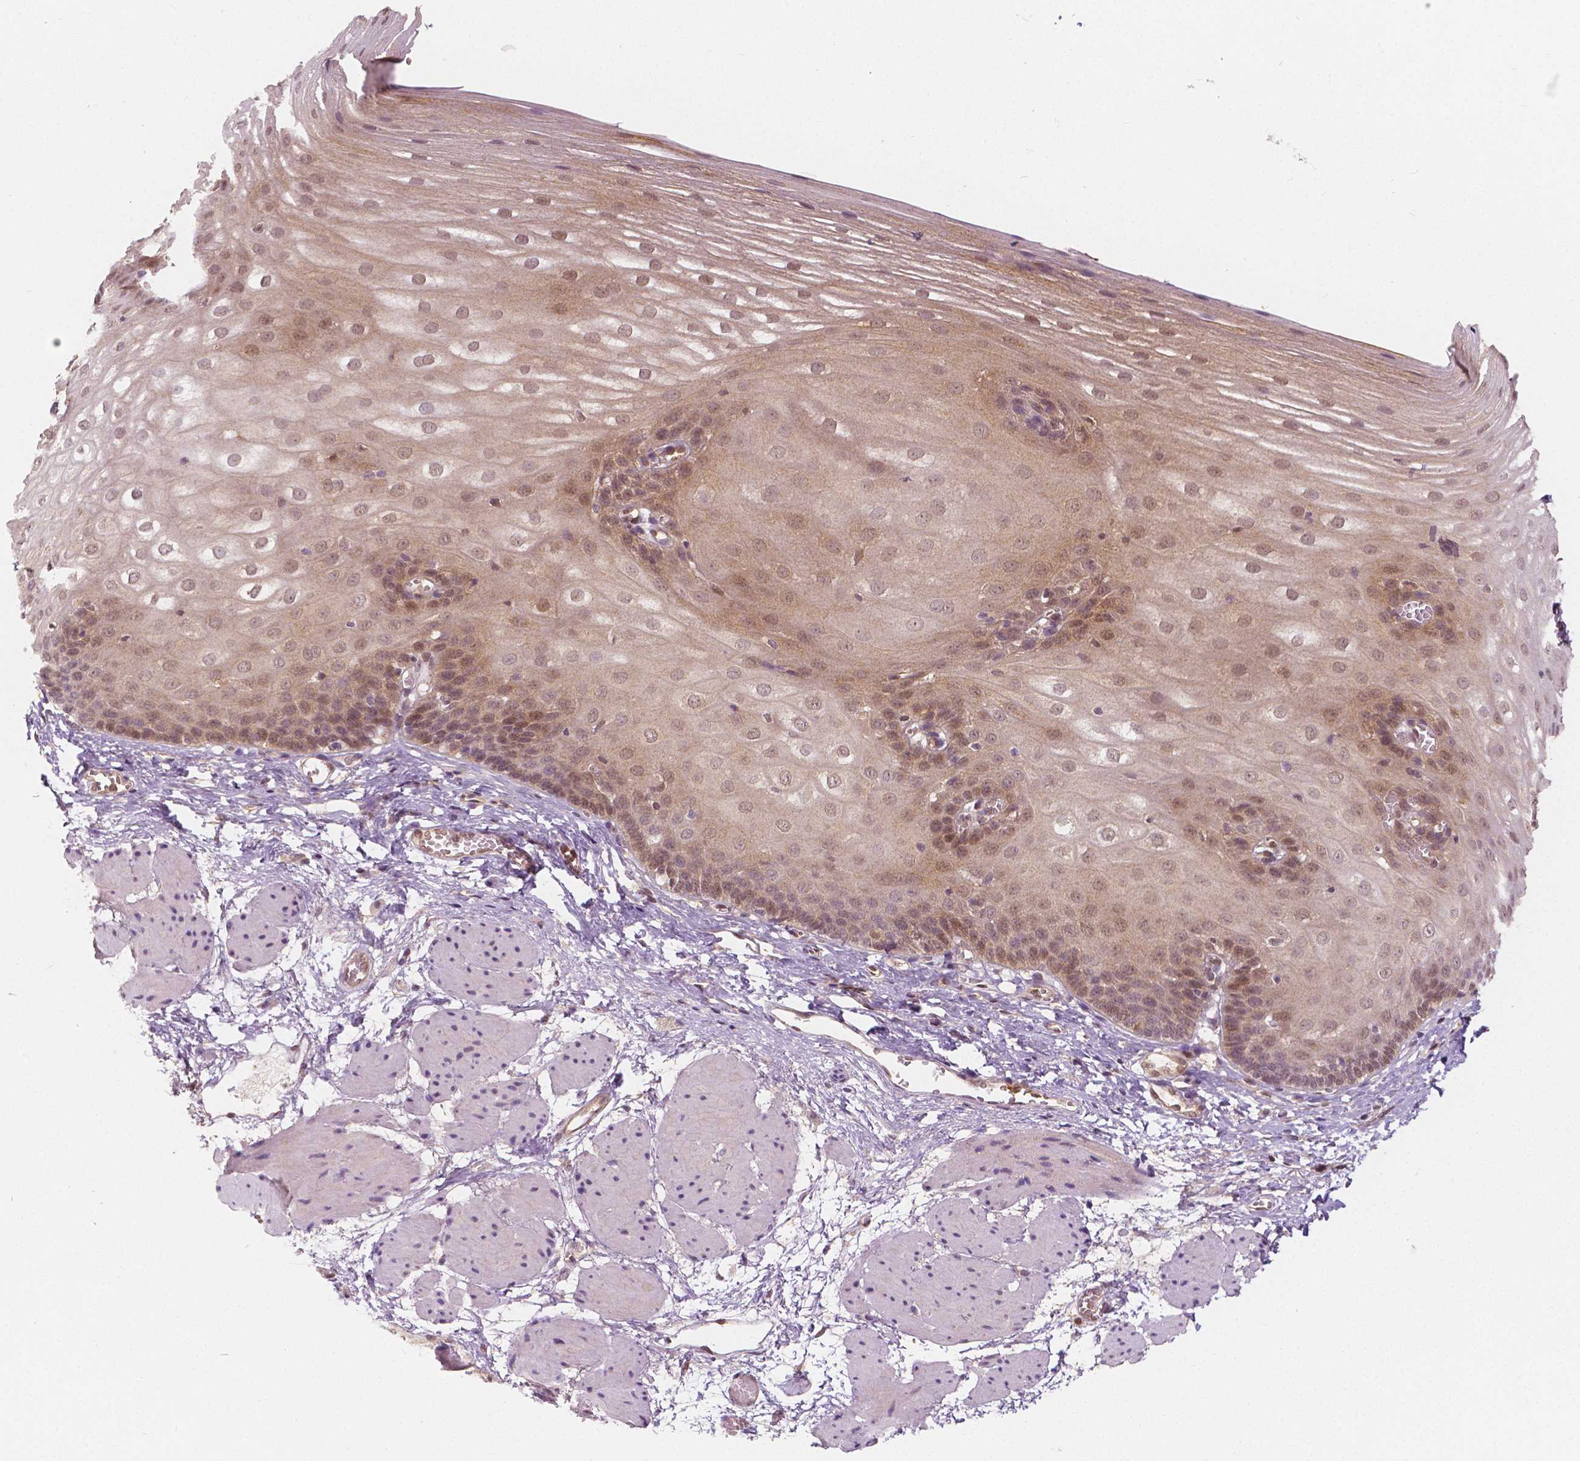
{"staining": {"intensity": "moderate", "quantity": ">75%", "location": "cytoplasmic/membranous,nuclear"}, "tissue": "esophagus", "cell_type": "Squamous epithelial cells", "image_type": "normal", "snomed": [{"axis": "morphology", "description": "Normal tissue, NOS"}, {"axis": "topography", "description": "Esophagus"}], "caption": "IHC micrograph of normal human esophagus stained for a protein (brown), which exhibits medium levels of moderate cytoplasmic/membranous,nuclear expression in about >75% of squamous epithelial cells.", "gene": "NAPRT", "patient": {"sex": "male", "age": 62}}